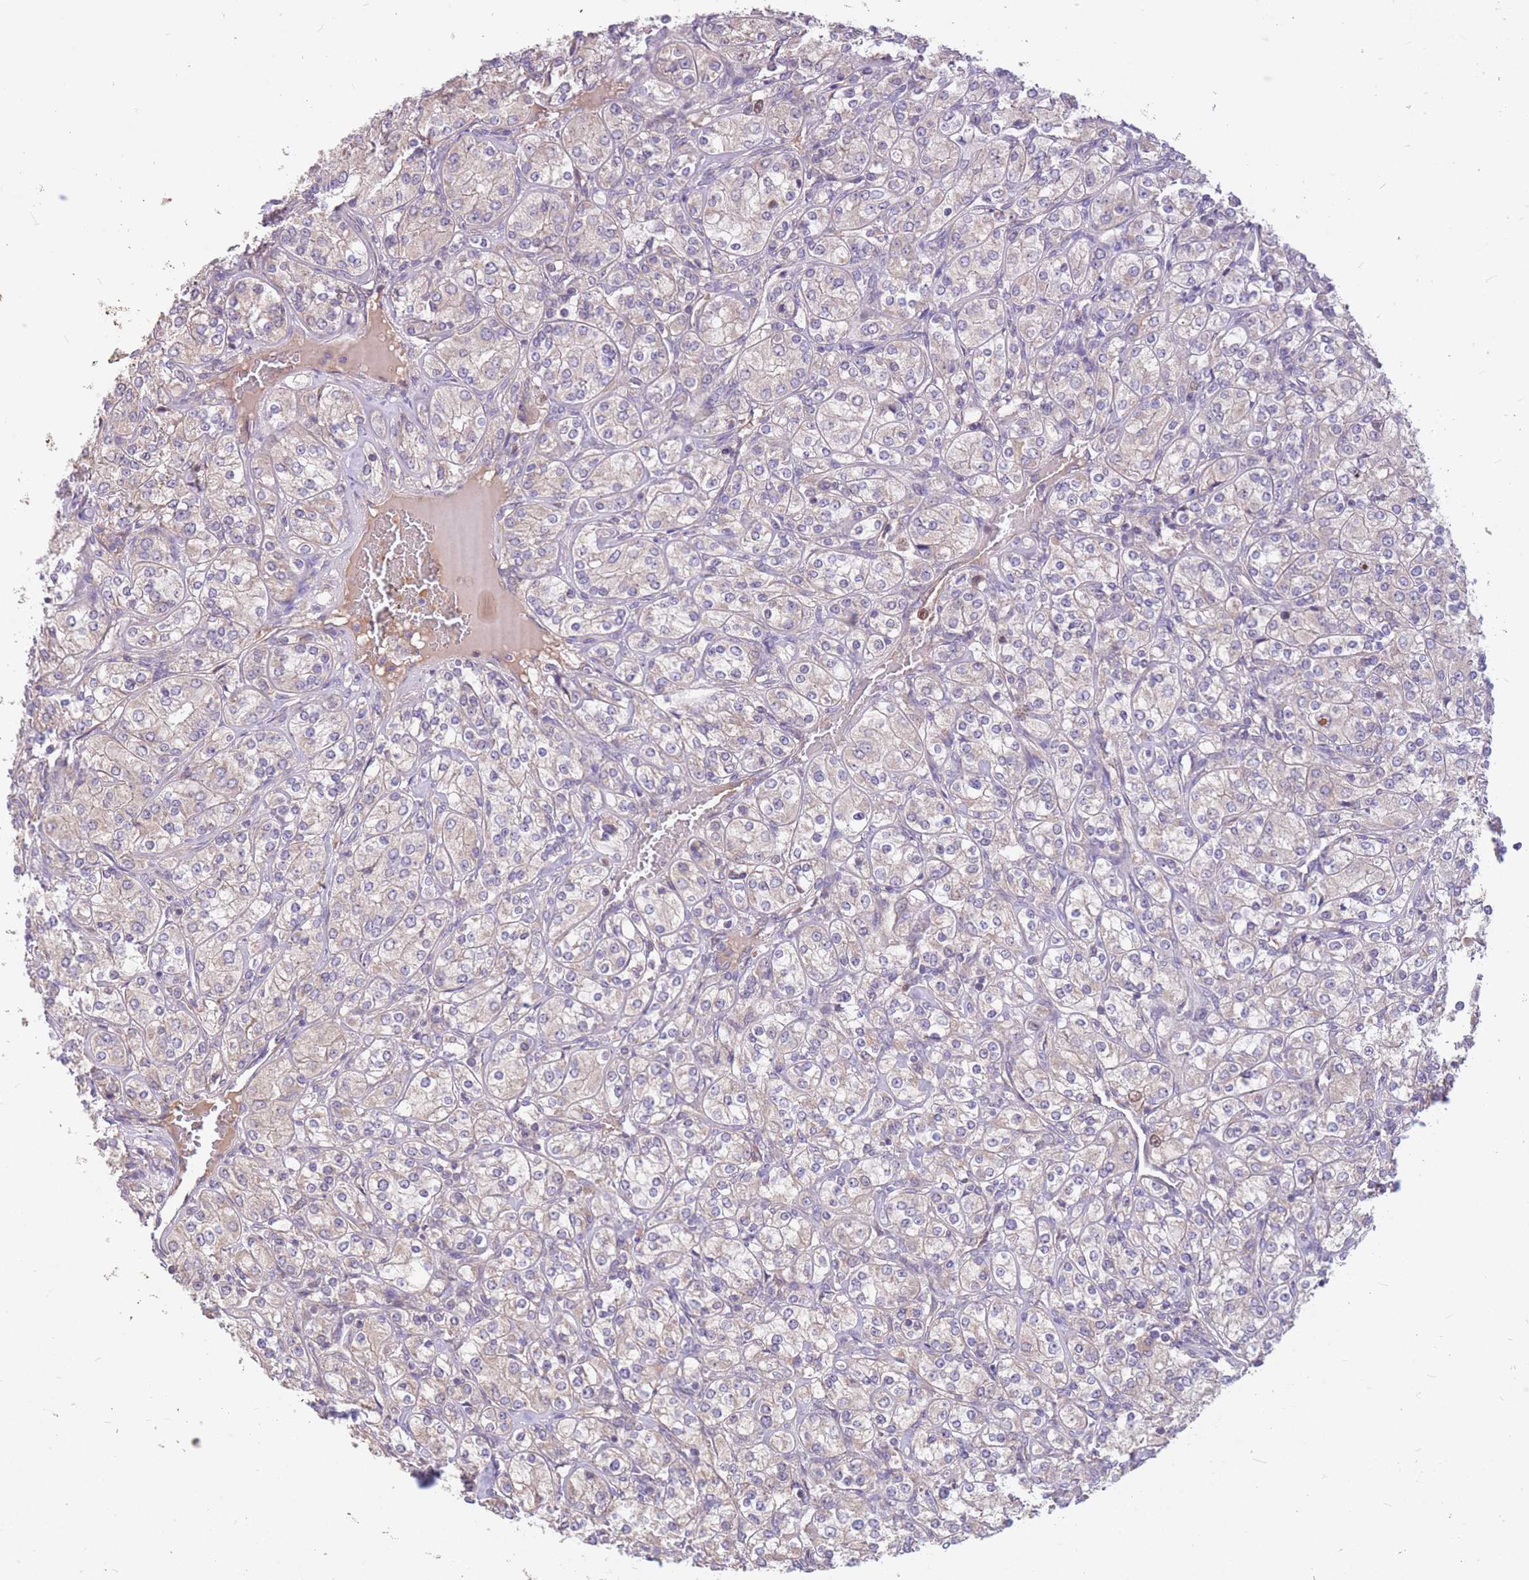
{"staining": {"intensity": "weak", "quantity": "<25%", "location": "cytoplasmic/membranous"}, "tissue": "renal cancer", "cell_type": "Tumor cells", "image_type": "cancer", "snomed": [{"axis": "morphology", "description": "Adenocarcinoma, NOS"}, {"axis": "topography", "description": "Kidney"}], "caption": "Human renal cancer (adenocarcinoma) stained for a protein using immunohistochemistry (IHC) demonstrates no staining in tumor cells.", "gene": "GMNN", "patient": {"sex": "male", "age": 77}}